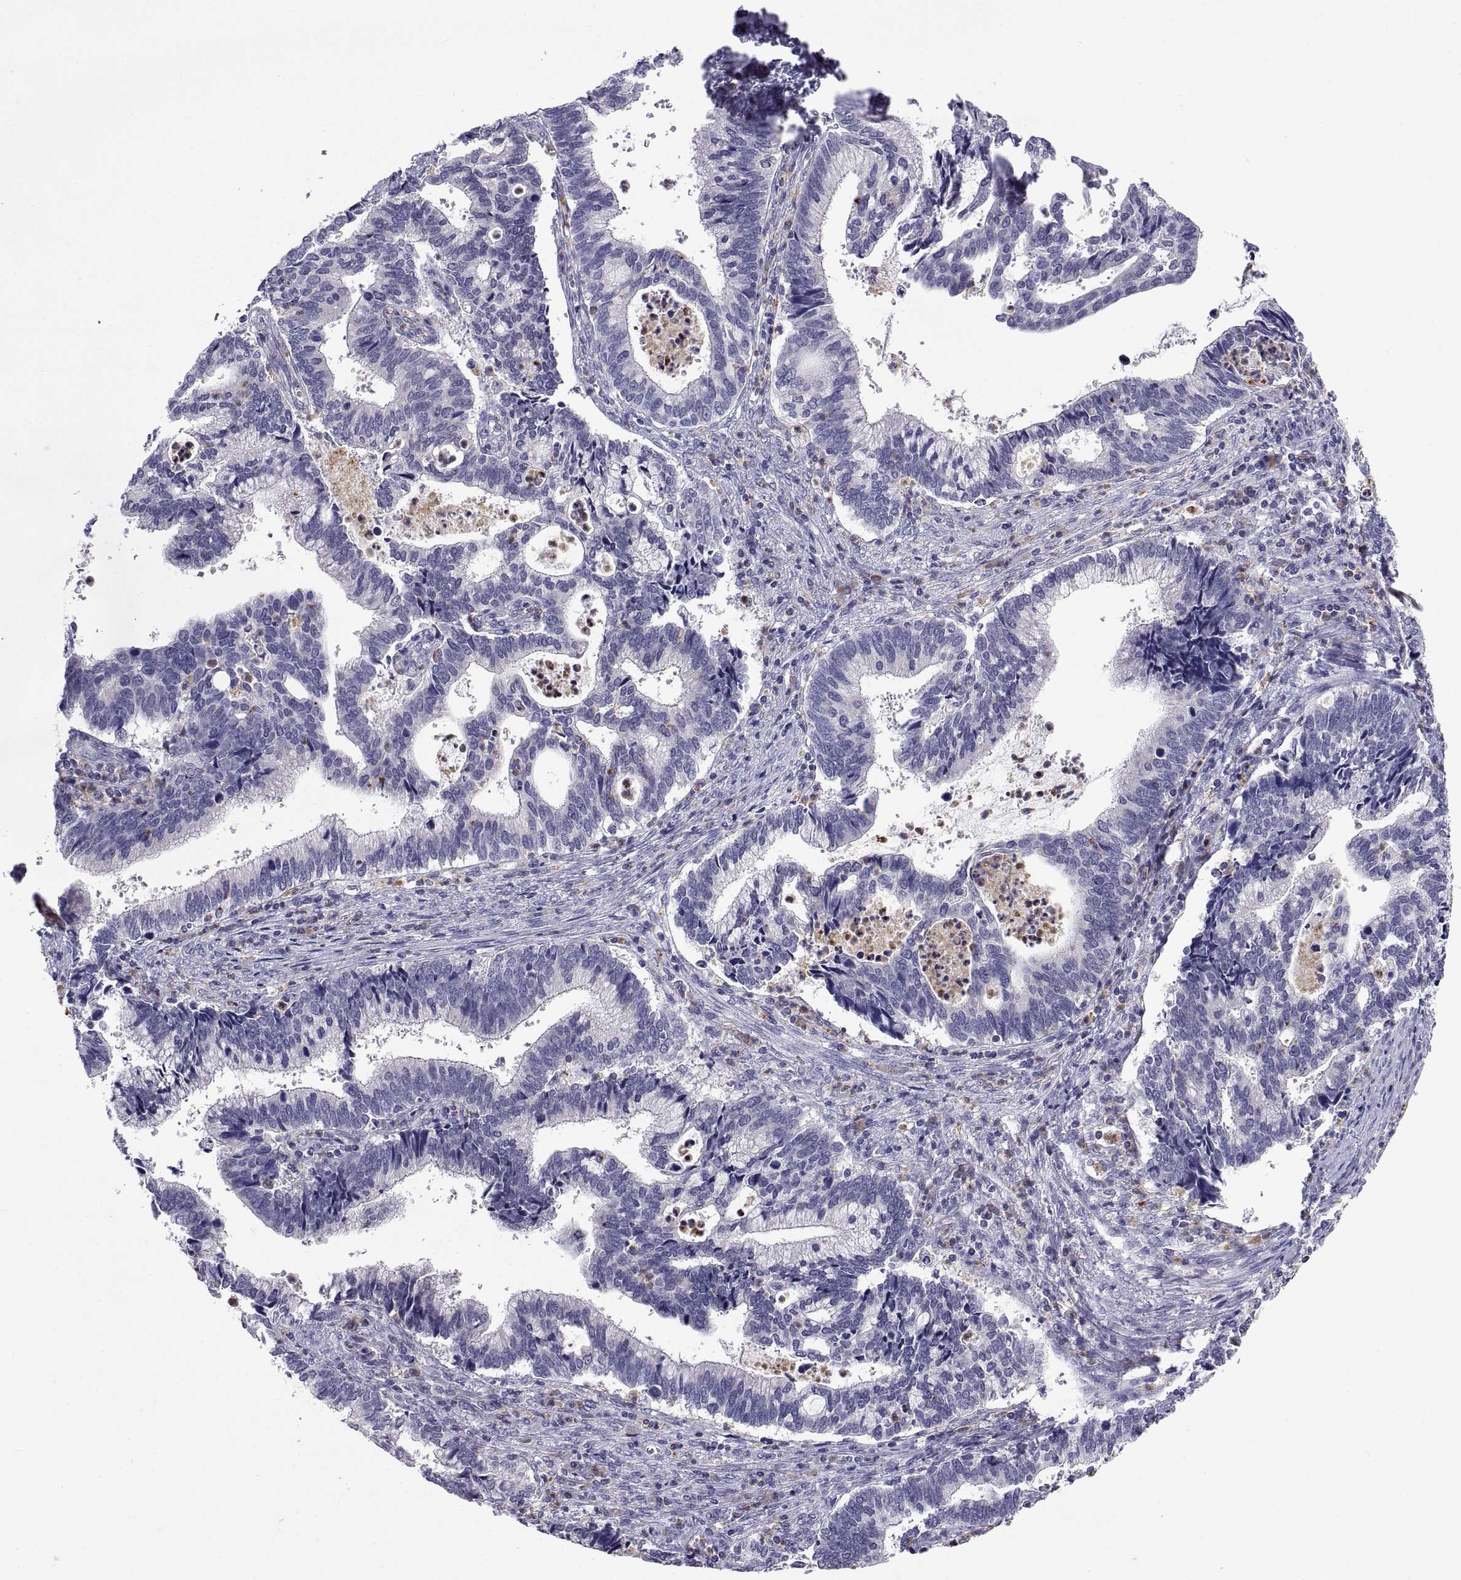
{"staining": {"intensity": "negative", "quantity": "none", "location": "none"}, "tissue": "cervical cancer", "cell_type": "Tumor cells", "image_type": "cancer", "snomed": [{"axis": "morphology", "description": "Adenocarcinoma, NOS"}, {"axis": "topography", "description": "Cervix"}], "caption": "The immunohistochemistry image has no significant expression in tumor cells of cervical cancer tissue.", "gene": "PKP1", "patient": {"sex": "female", "age": 42}}